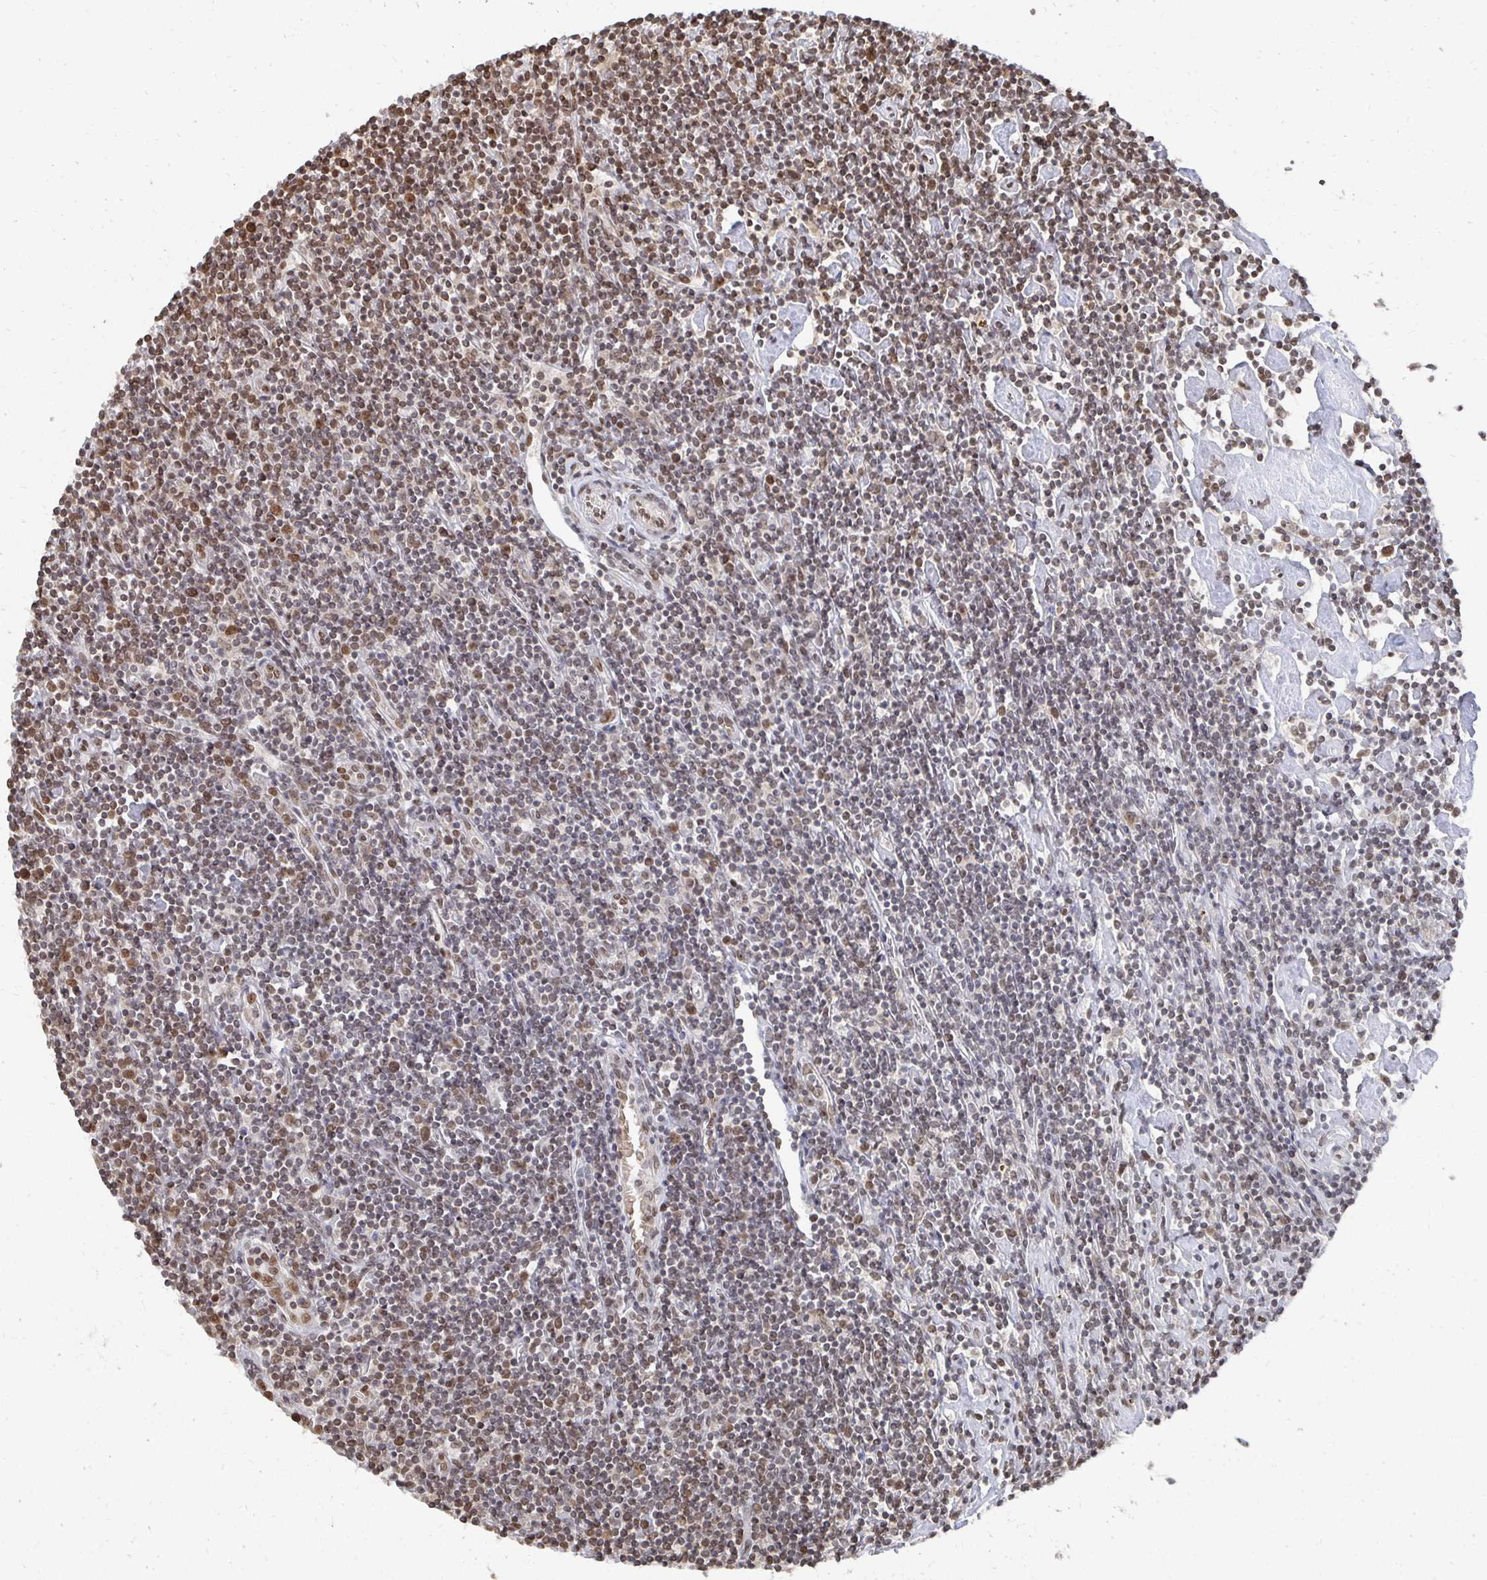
{"staining": {"intensity": "moderate", "quantity": ">75%", "location": "nuclear"}, "tissue": "lymphoma", "cell_type": "Tumor cells", "image_type": "cancer", "snomed": [{"axis": "morphology", "description": "Hodgkin's disease, NOS"}, {"axis": "topography", "description": "Lymph node"}], "caption": "Immunohistochemistry (IHC) of Hodgkin's disease demonstrates medium levels of moderate nuclear staining in approximately >75% of tumor cells.", "gene": "GTF3C6", "patient": {"sex": "male", "age": 40}}